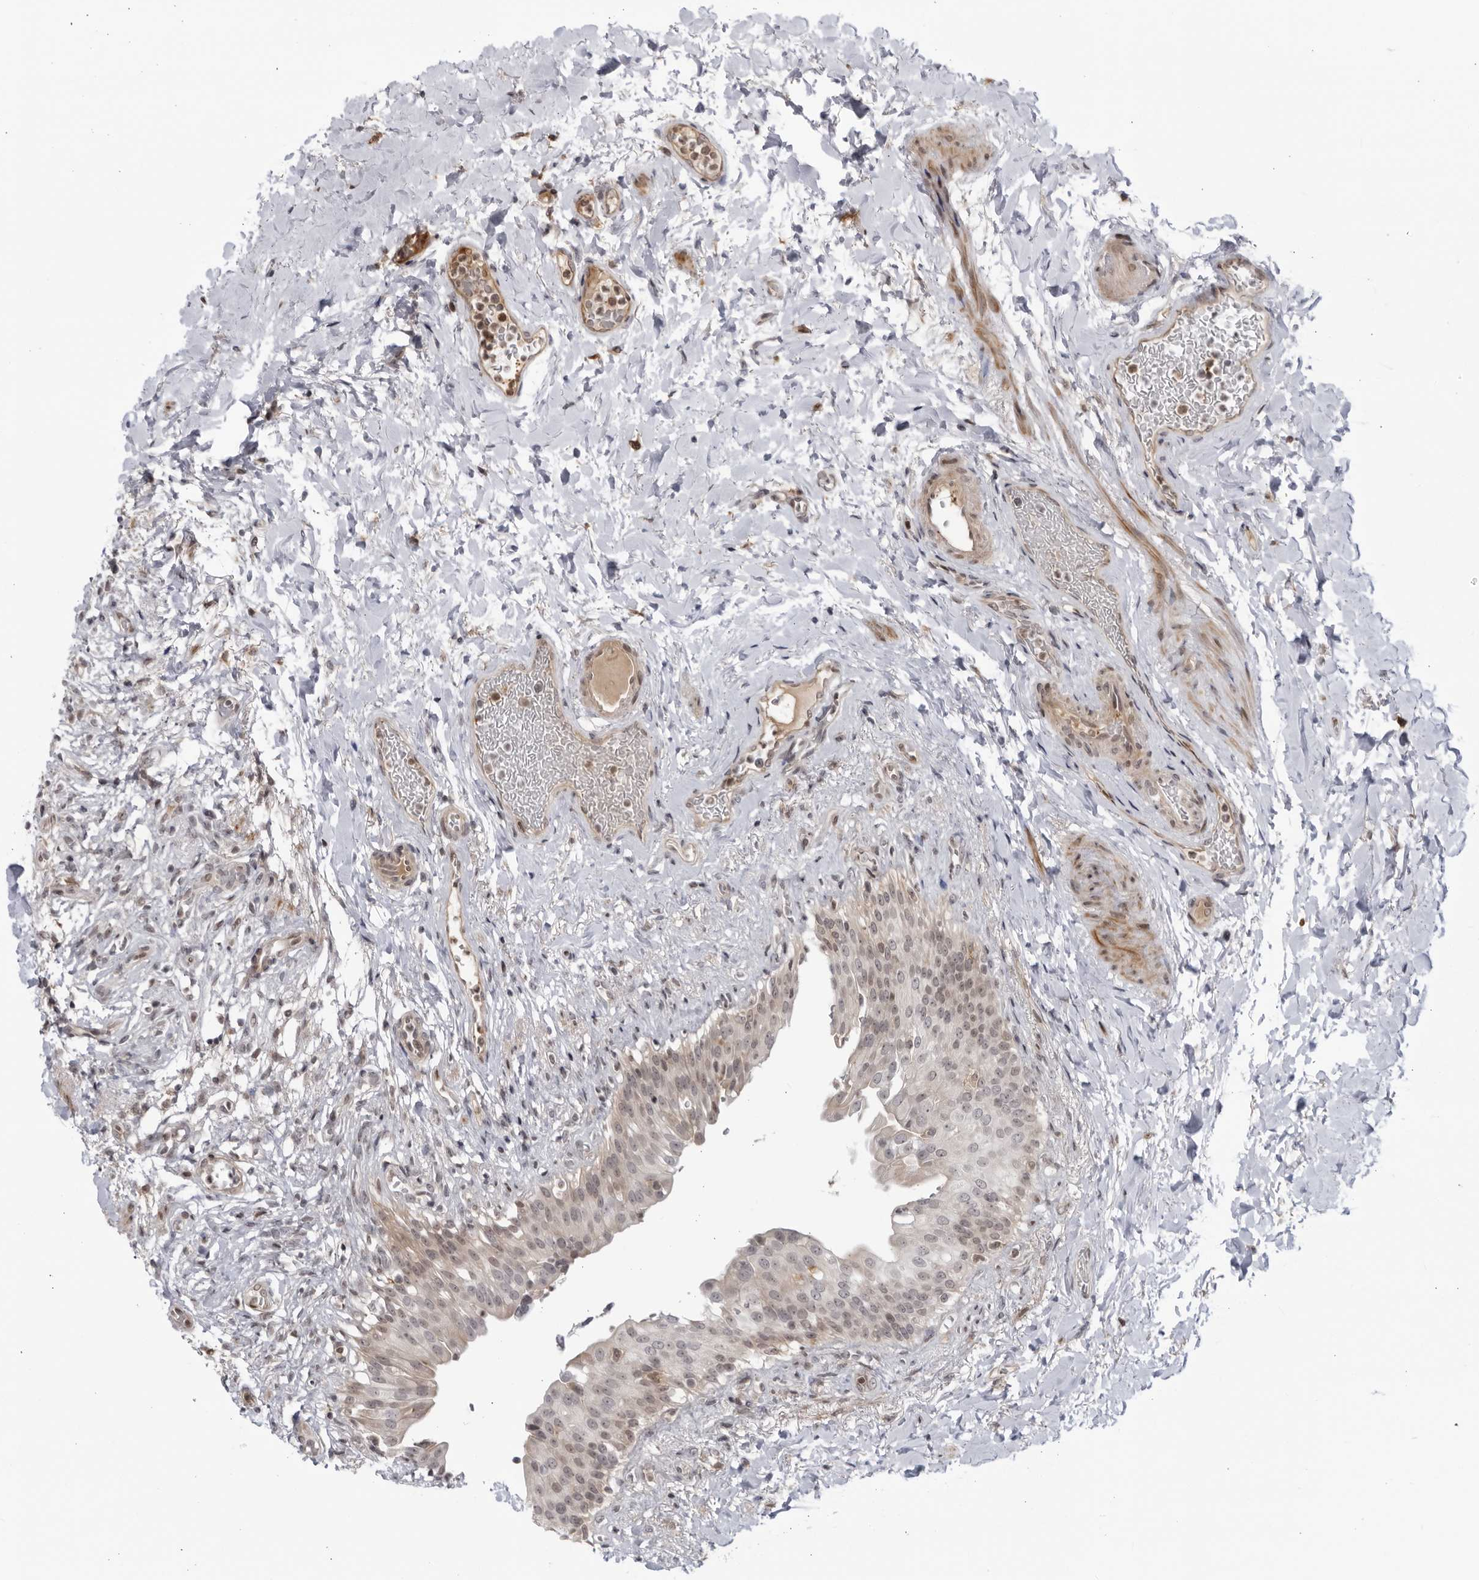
{"staining": {"intensity": "weak", "quantity": "<25%", "location": "nuclear"}, "tissue": "urinary bladder", "cell_type": "Urothelial cells", "image_type": "normal", "snomed": [{"axis": "morphology", "description": "Normal tissue, NOS"}, {"axis": "topography", "description": "Urinary bladder"}], "caption": "IHC micrograph of unremarkable human urinary bladder stained for a protein (brown), which reveals no staining in urothelial cells. The staining is performed using DAB (3,3'-diaminobenzidine) brown chromogen with nuclei counter-stained in using hematoxylin.", "gene": "DTL", "patient": {"sex": "female", "age": 60}}